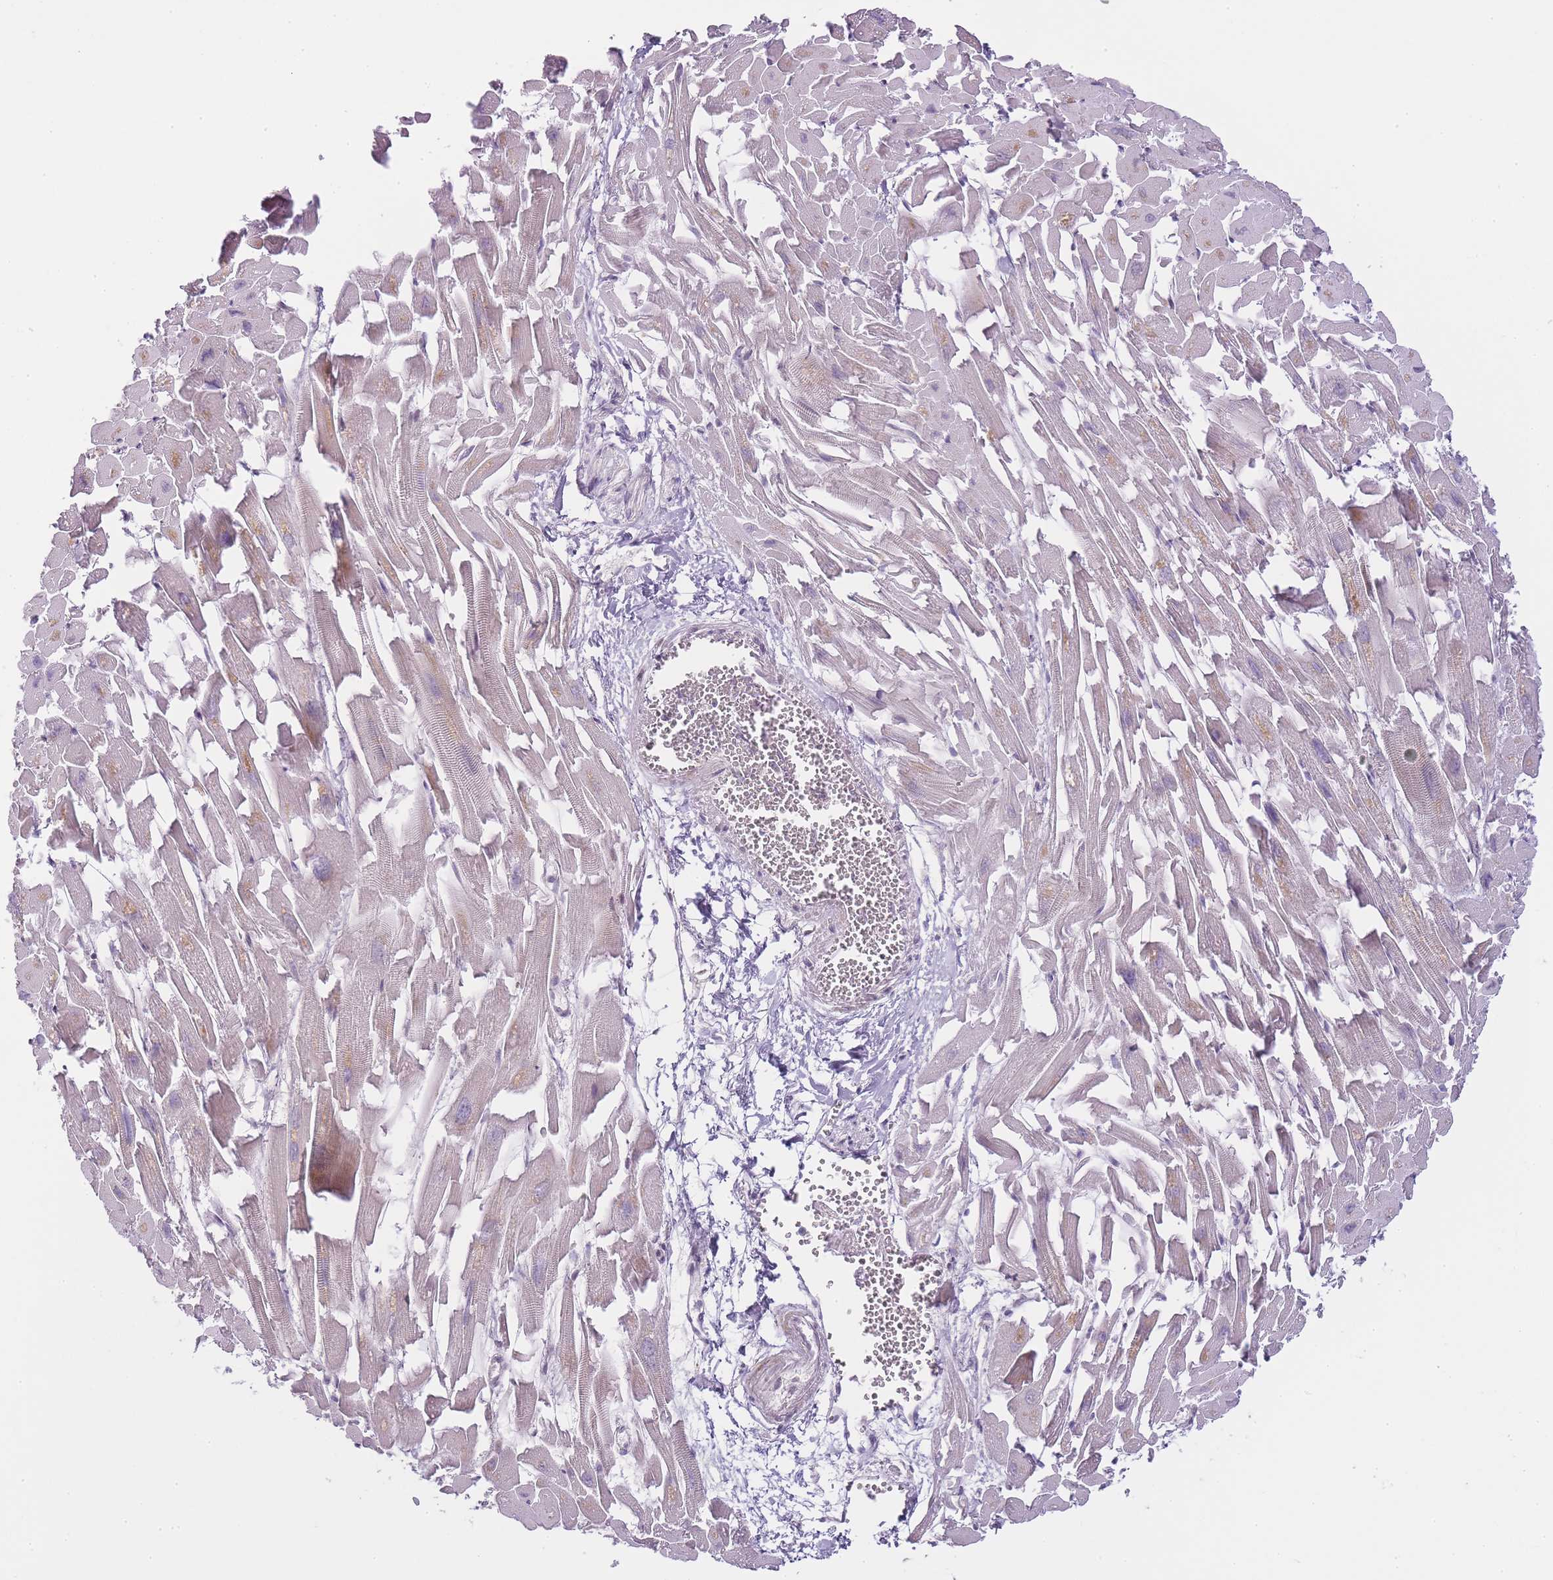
{"staining": {"intensity": "moderate", "quantity": "<25%", "location": "nuclear"}, "tissue": "heart muscle", "cell_type": "Cardiomyocytes", "image_type": "normal", "snomed": [{"axis": "morphology", "description": "Normal tissue, NOS"}, {"axis": "topography", "description": "Heart"}], "caption": "About <25% of cardiomyocytes in benign heart muscle demonstrate moderate nuclear protein positivity as visualized by brown immunohistochemical staining.", "gene": "OGG1", "patient": {"sex": "female", "age": 64}}